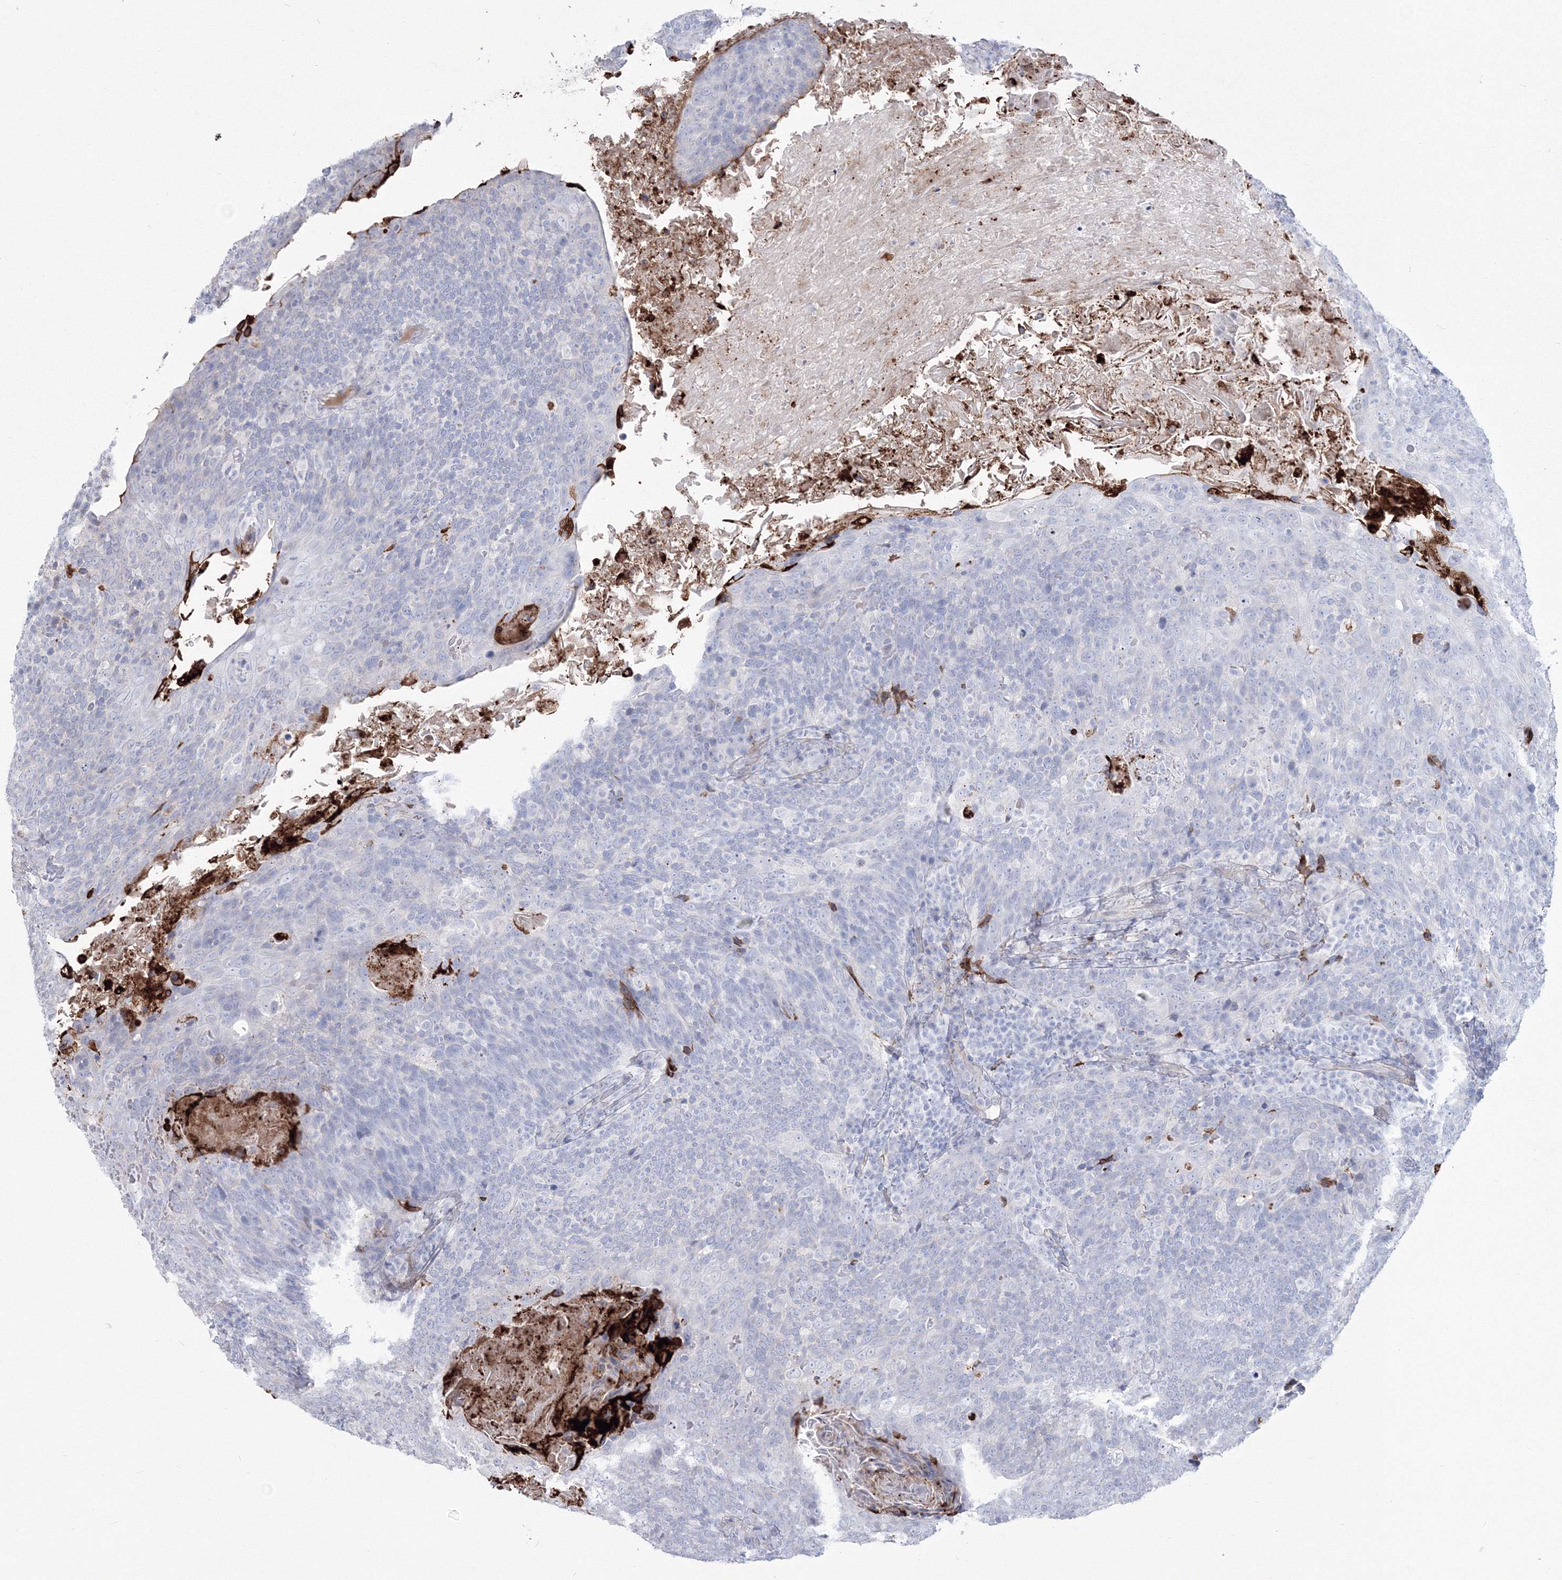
{"staining": {"intensity": "negative", "quantity": "none", "location": "none"}, "tissue": "head and neck cancer", "cell_type": "Tumor cells", "image_type": "cancer", "snomed": [{"axis": "morphology", "description": "Squamous cell carcinoma, NOS"}, {"axis": "morphology", "description": "Squamous cell carcinoma, metastatic, NOS"}, {"axis": "topography", "description": "Lymph node"}, {"axis": "topography", "description": "Head-Neck"}], "caption": "IHC histopathology image of head and neck cancer stained for a protein (brown), which shows no expression in tumor cells. (Stains: DAB (3,3'-diaminobenzidine) immunohistochemistry with hematoxylin counter stain, Microscopy: brightfield microscopy at high magnification).", "gene": "HYAL2", "patient": {"sex": "male", "age": 62}}